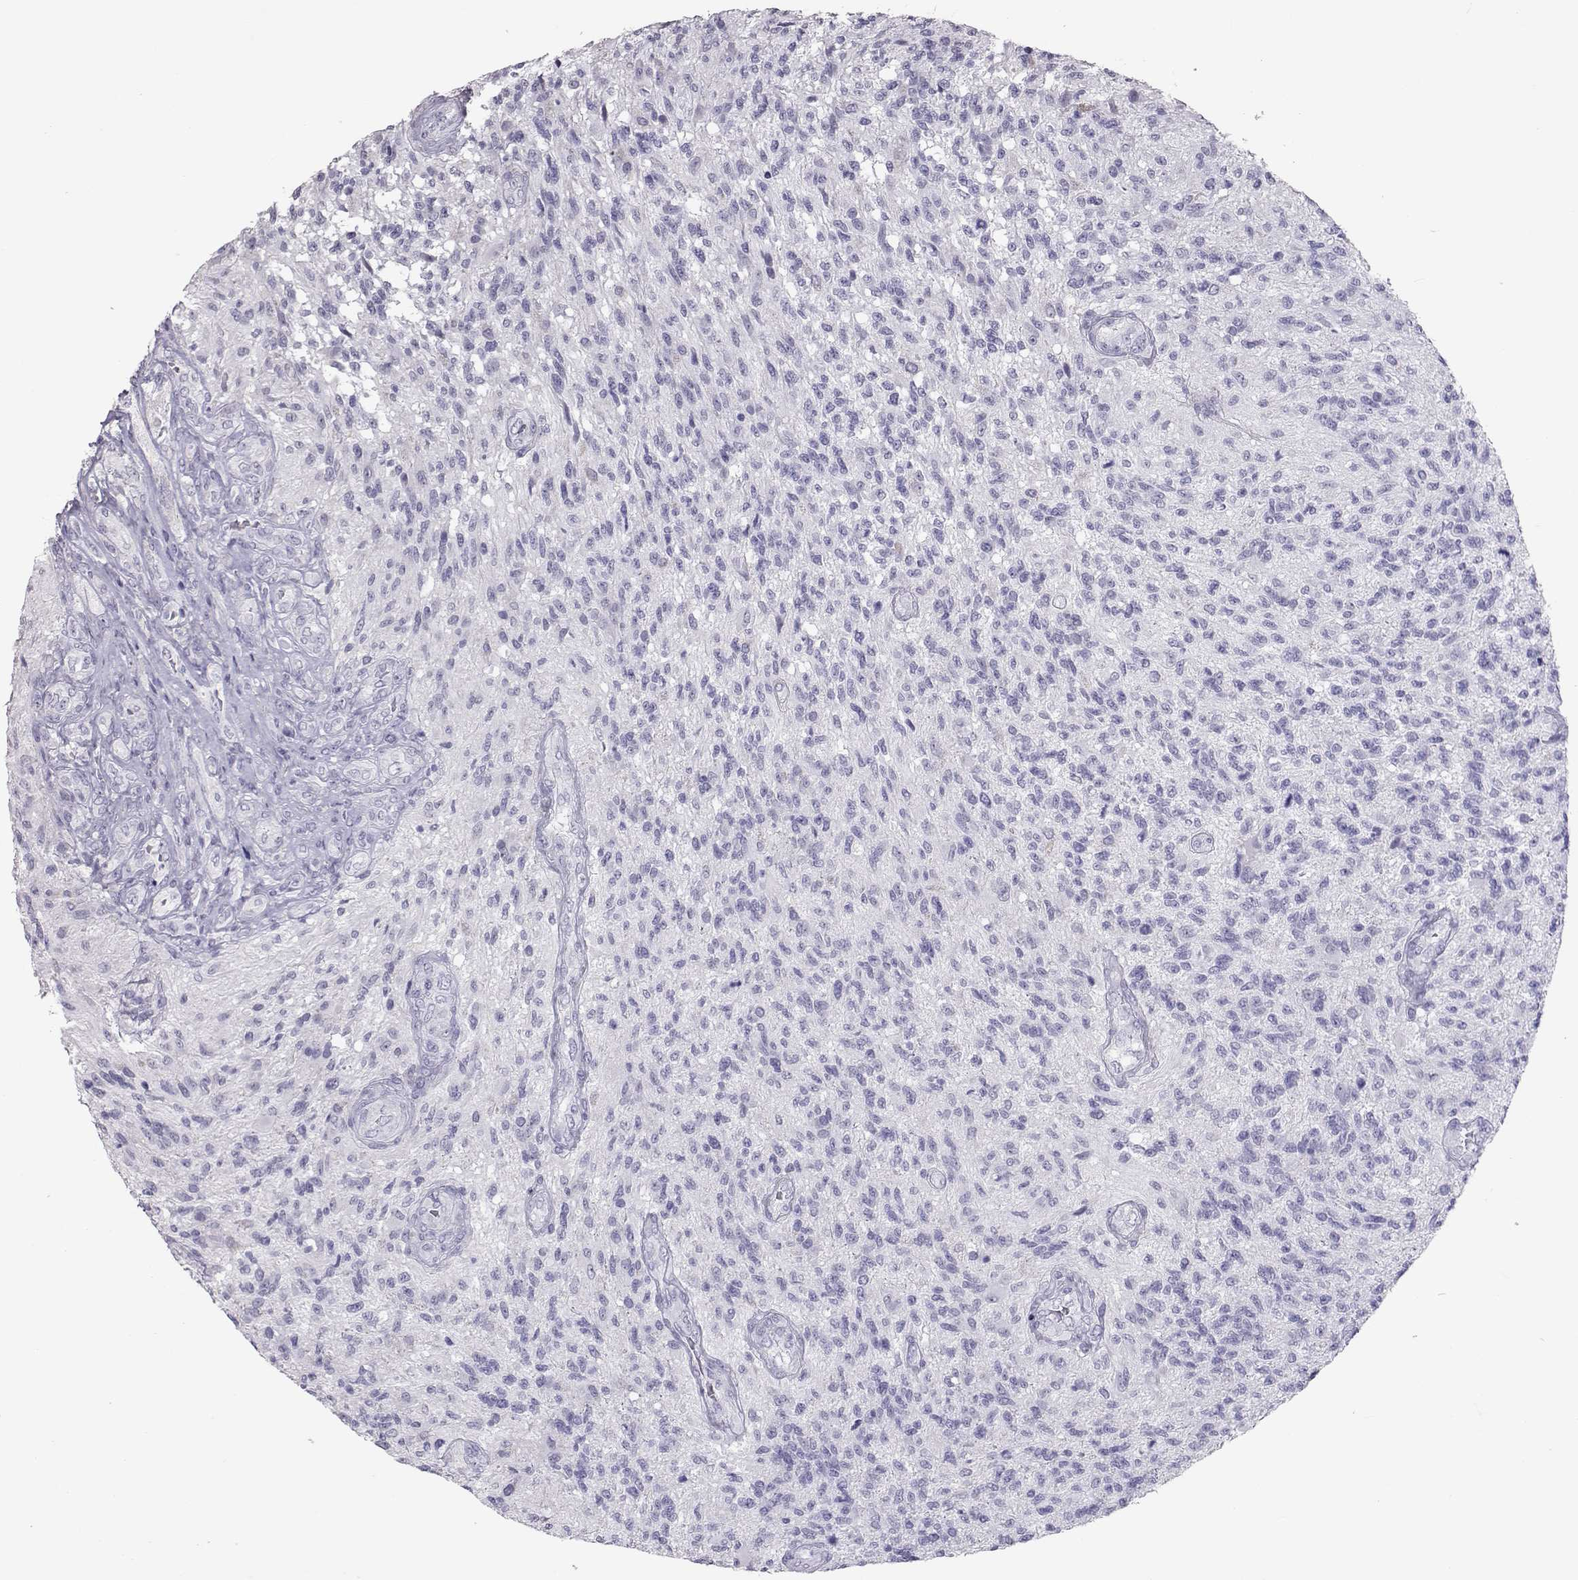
{"staining": {"intensity": "negative", "quantity": "none", "location": "none"}, "tissue": "glioma", "cell_type": "Tumor cells", "image_type": "cancer", "snomed": [{"axis": "morphology", "description": "Glioma, malignant, High grade"}, {"axis": "topography", "description": "Brain"}], "caption": "This is a micrograph of immunohistochemistry (IHC) staining of glioma, which shows no positivity in tumor cells.", "gene": "PMCH", "patient": {"sex": "male", "age": 56}}